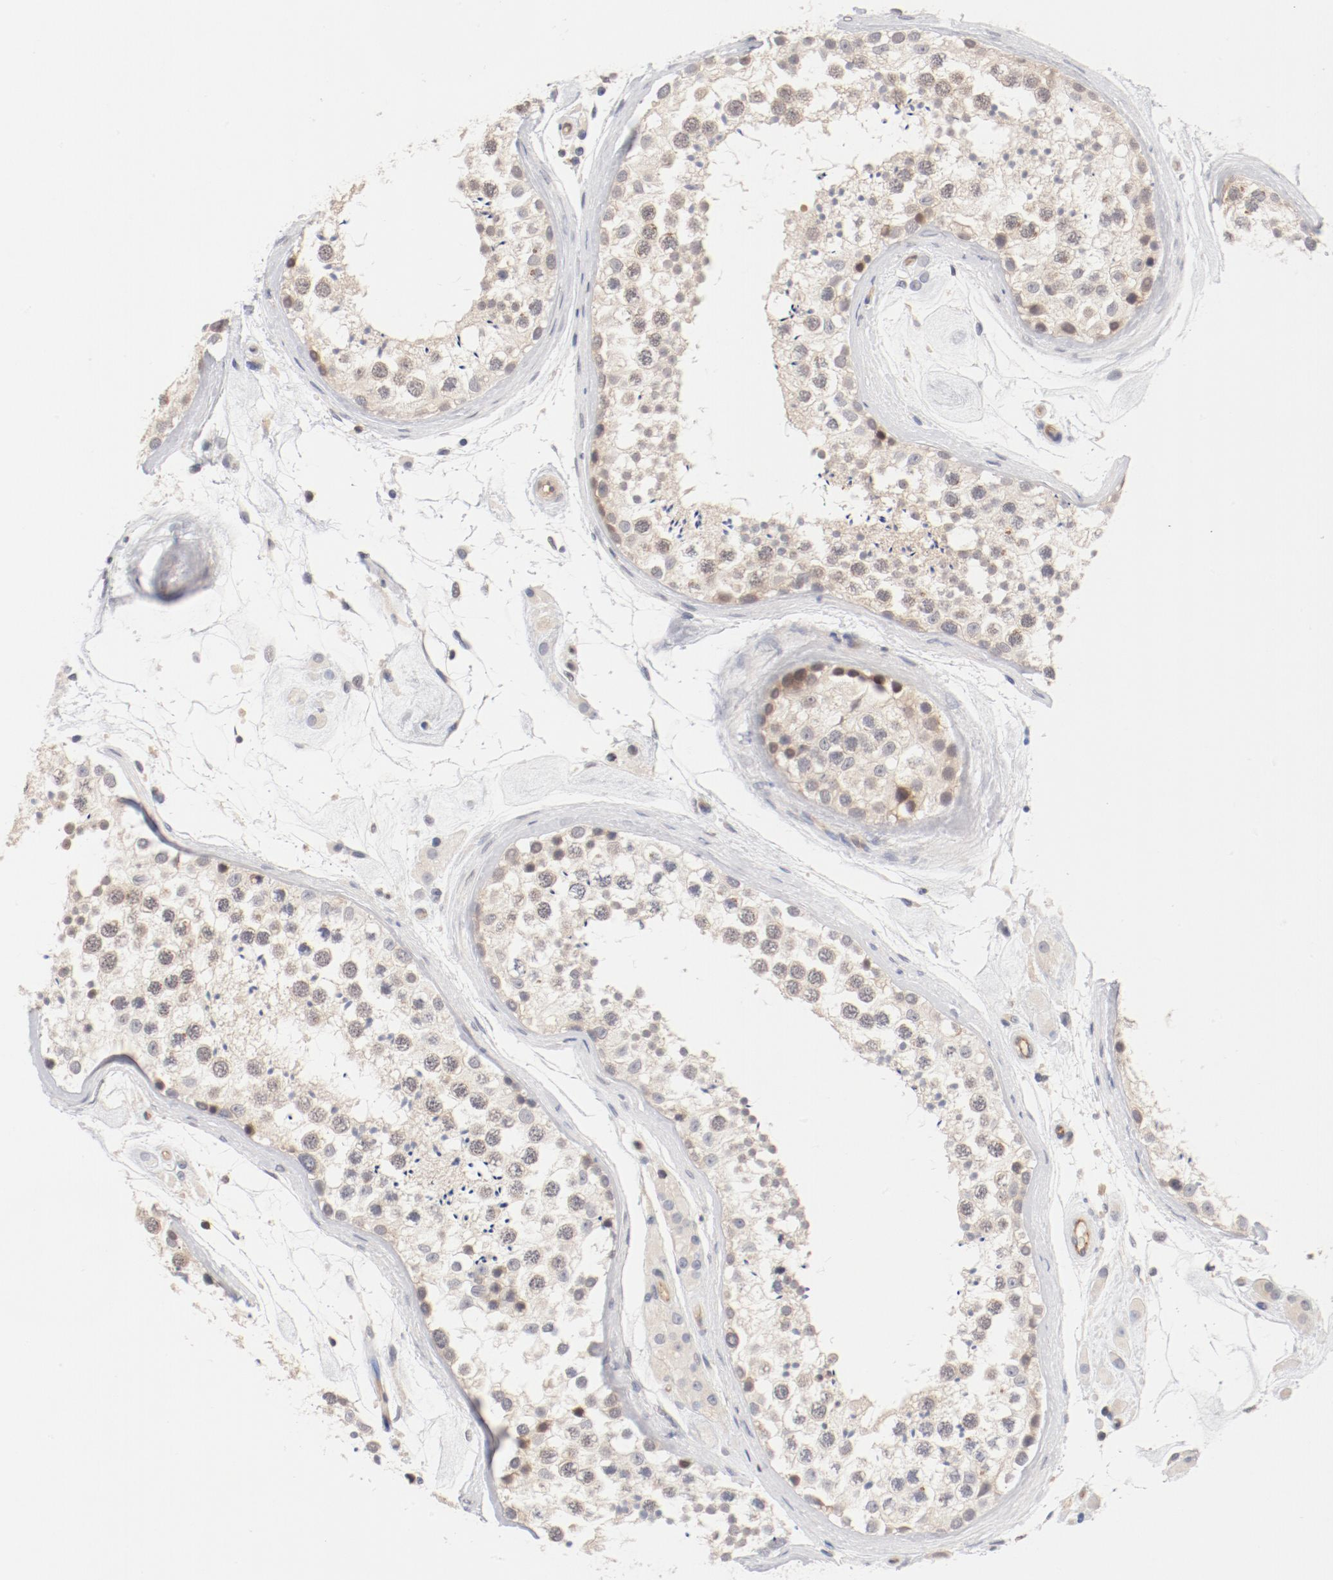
{"staining": {"intensity": "weak", "quantity": "25%-75%", "location": "cytoplasmic/membranous"}, "tissue": "testis", "cell_type": "Cells in seminiferous ducts", "image_type": "normal", "snomed": [{"axis": "morphology", "description": "Normal tissue, NOS"}, {"axis": "topography", "description": "Testis"}], "caption": "This image exhibits normal testis stained with IHC to label a protein in brown. The cytoplasmic/membranous of cells in seminiferous ducts show weak positivity for the protein. Nuclei are counter-stained blue.", "gene": "ZNF267", "patient": {"sex": "male", "age": 46}}